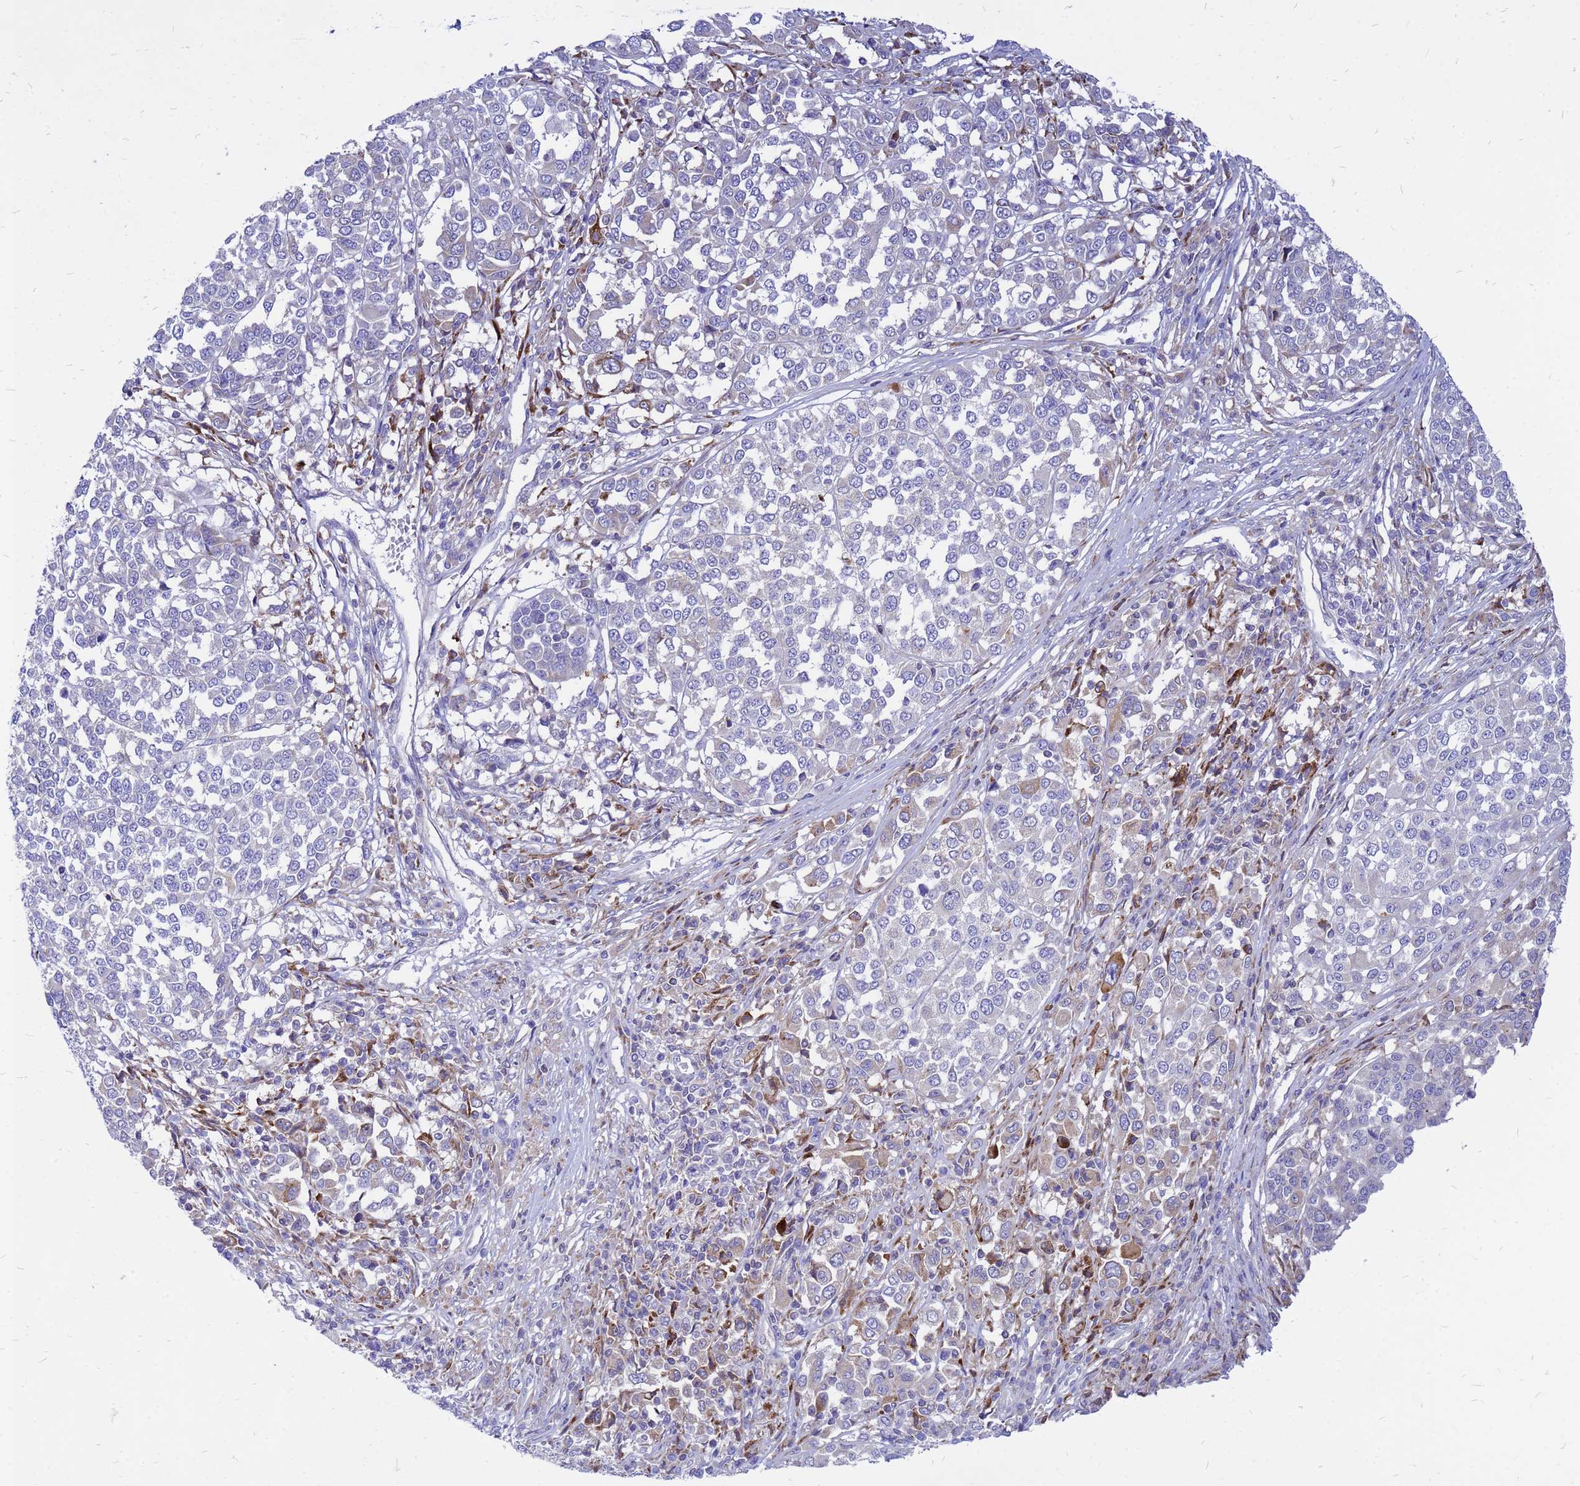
{"staining": {"intensity": "negative", "quantity": "none", "location": "none"}, "tissue": "melanoma", "cell_type": "Tumor cells", "image_type": "cancer", "snomed": [{"axis": "morphology", "description": "Malignant melanoma, Metastatic site"}, {"axis": "topography", "description": "Lymph node"}], "caption": "The histopathology image displays no significant expression in tumor cells of melanoma.", "gene": "FHIP1A", "patient": {"sex": "male", "age": 44}}